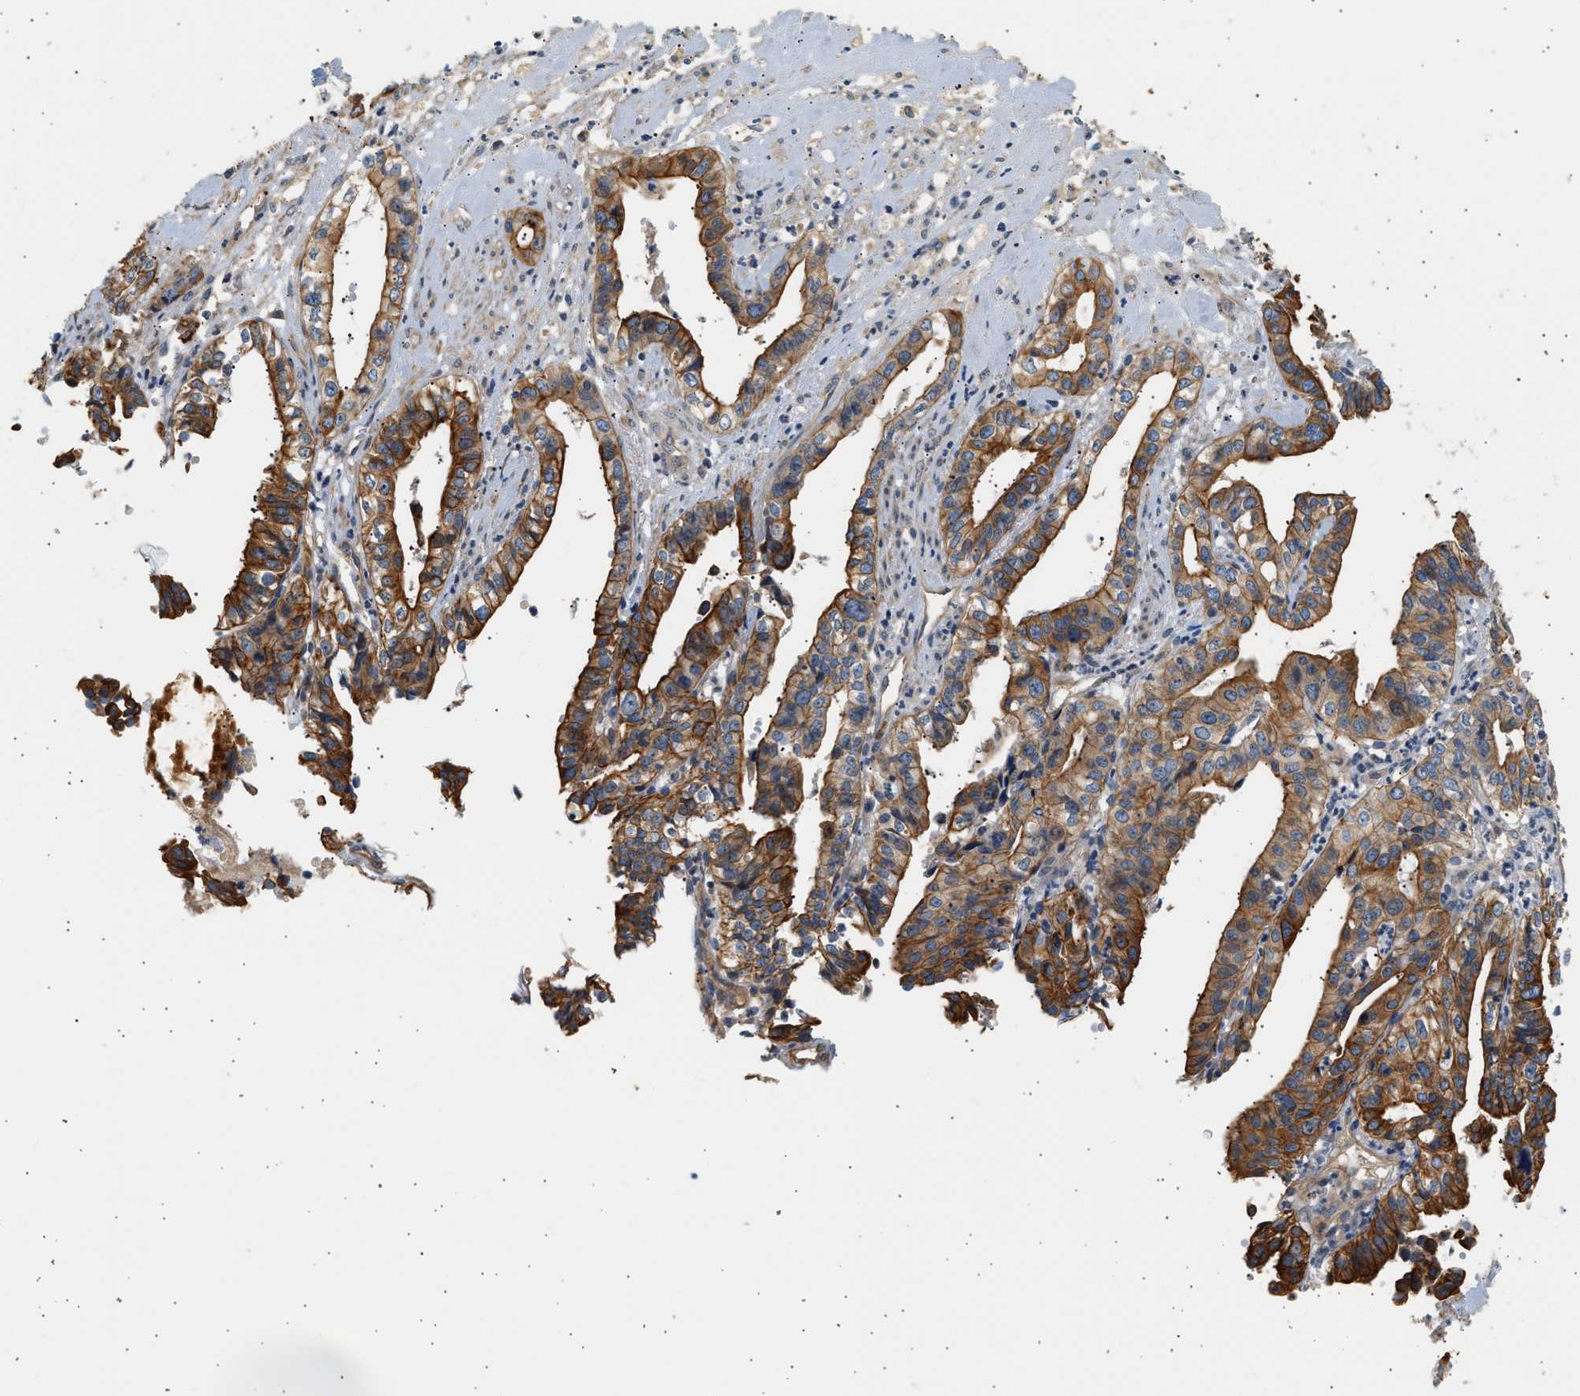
{"staining": {"intensity": "strong", "quantity": ">75%", "location": "cytoplasmic/membranous"}, "tissue": "liver cancer", "cell_type": "Tumor cells", "image_type": "cancer", "snomed": [{"axis": "morphology", "description": "Cholangiocarcinoma"}, {"axis": "topography", "description": "Liver"}], "caption": "A high-resolution image shows immunohistochemistry staining of cholangiocarcinoma (liver), which displays strong cytoplasmic/membranous positivity in about >75% of tumor cells.", "gene": "WDR31", "patient": {"sex": "female", "age": 61}}